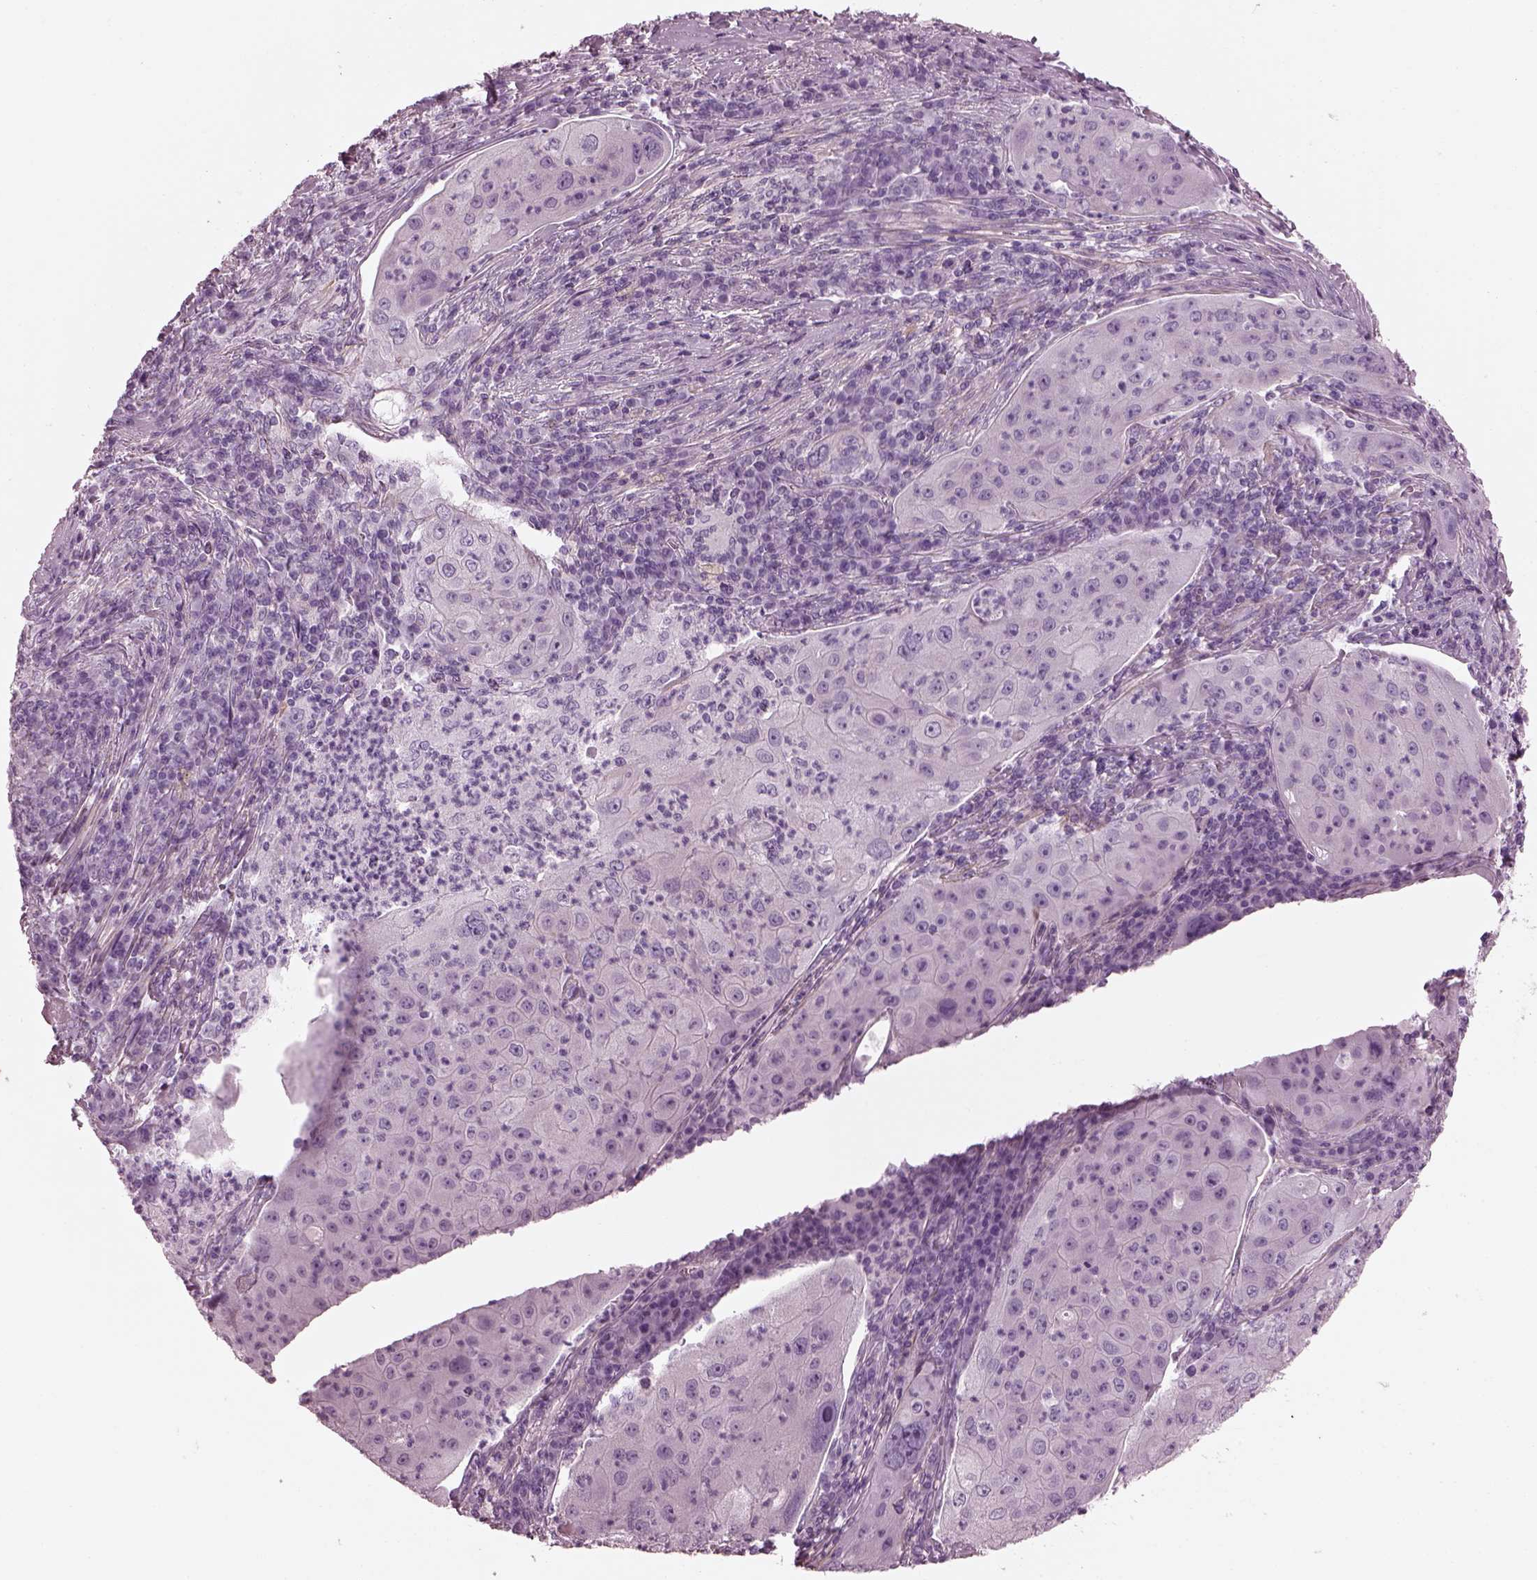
{"staining": {"intensity": "negative", "quantity": "none", "location": "none"}, "tissue": "lung cancer", "cell_type": "Tumor cells", "image_type": "cancer", "snomed": [{"axis": "morphology", "description": "Squamous cell carcinoma, NOS"}, {"axis": "topography", "description": "Lung"}], "caption": "Protein analysis of squamous cell carcinoma (lung) displays no significant expression in tumor cells.", "gene": "BFSP1", "patient": {"sex": "female", "age": 59}}